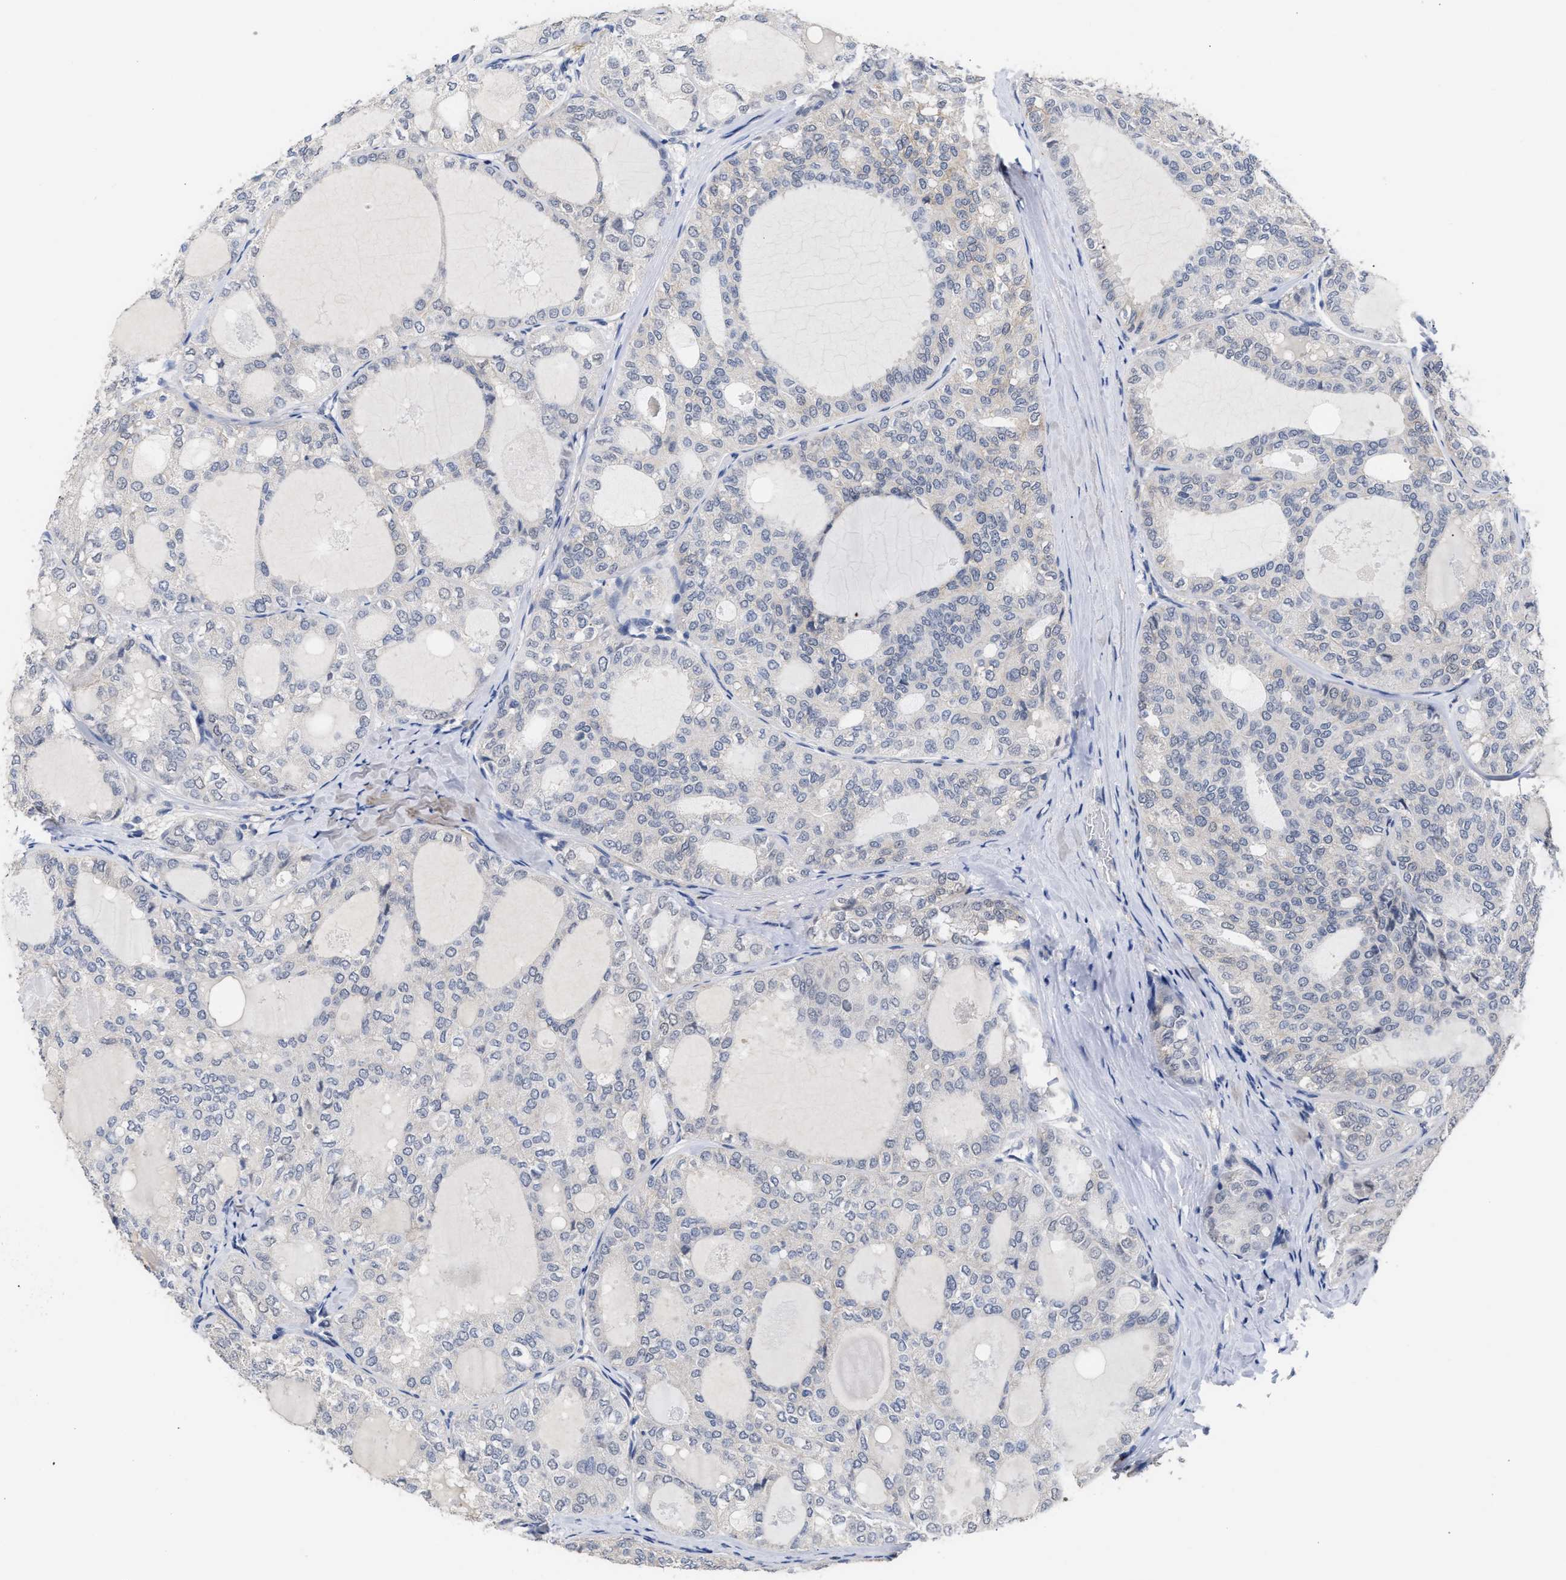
{"staining": {"intensity": "negative", "quantity": "none", "location": "none"}, "tissue": "thyroid cancer", "cell_type": "Tumor cells", "image_type": "cancer", "snomed": [{"axis": "morphology", "description": "Follicular adenoma carcinoma, NOS"}, {"axis": "topography", "description": "Thyroid gland"}], "caption": "High magnification brightfield microscopy of thyroid cancer stained with DAB (3,3'-diaminobenzidine) (brown) and counterstained with hematoxylin (blue): tumor cells show no significant positivity.", "gene": "AHNAK2", "patient": {"sex": "male", "age": 75}}